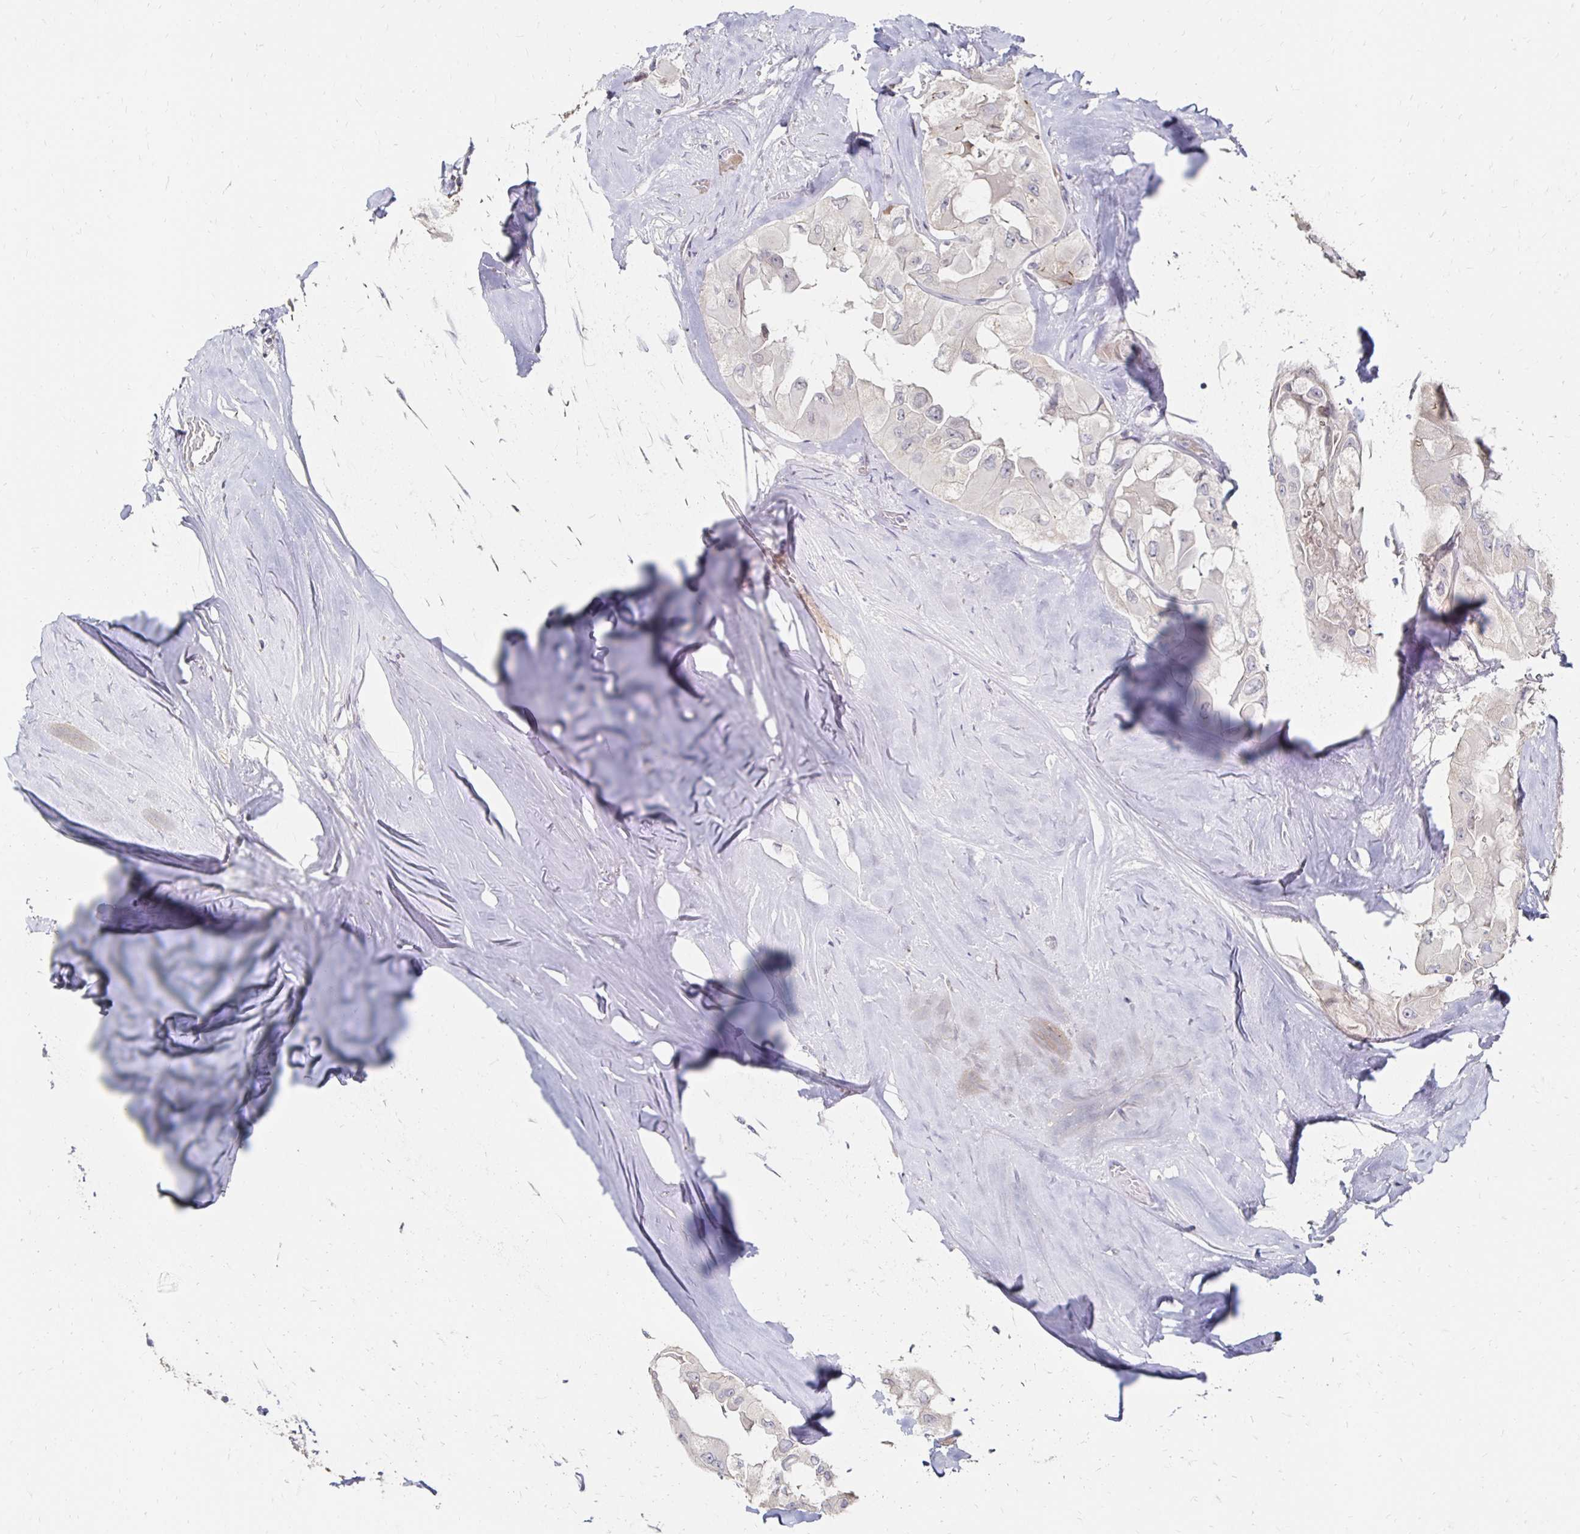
{"staining": {"intensity": "negative", "quantity": "none", "location": "none"}, "tissue": "thyroid cancer", "cell_type": "Tumor cells", "image_type": "cancer", "snomed": [{"axis": "morphology", "description": "Normal tissue, NOS"}, {"axis": "morphology", "description": "Papillary adenocarcinoma, NOS"}, {"axis": "topography", "description": "Thyroid gland"}], "caption": "Immunohistochemical staining of human thyroid cancer shows no significant expression in tumor cells.", "gene": "ZNF727", "patient": {"sex": "female", "age": 59}}